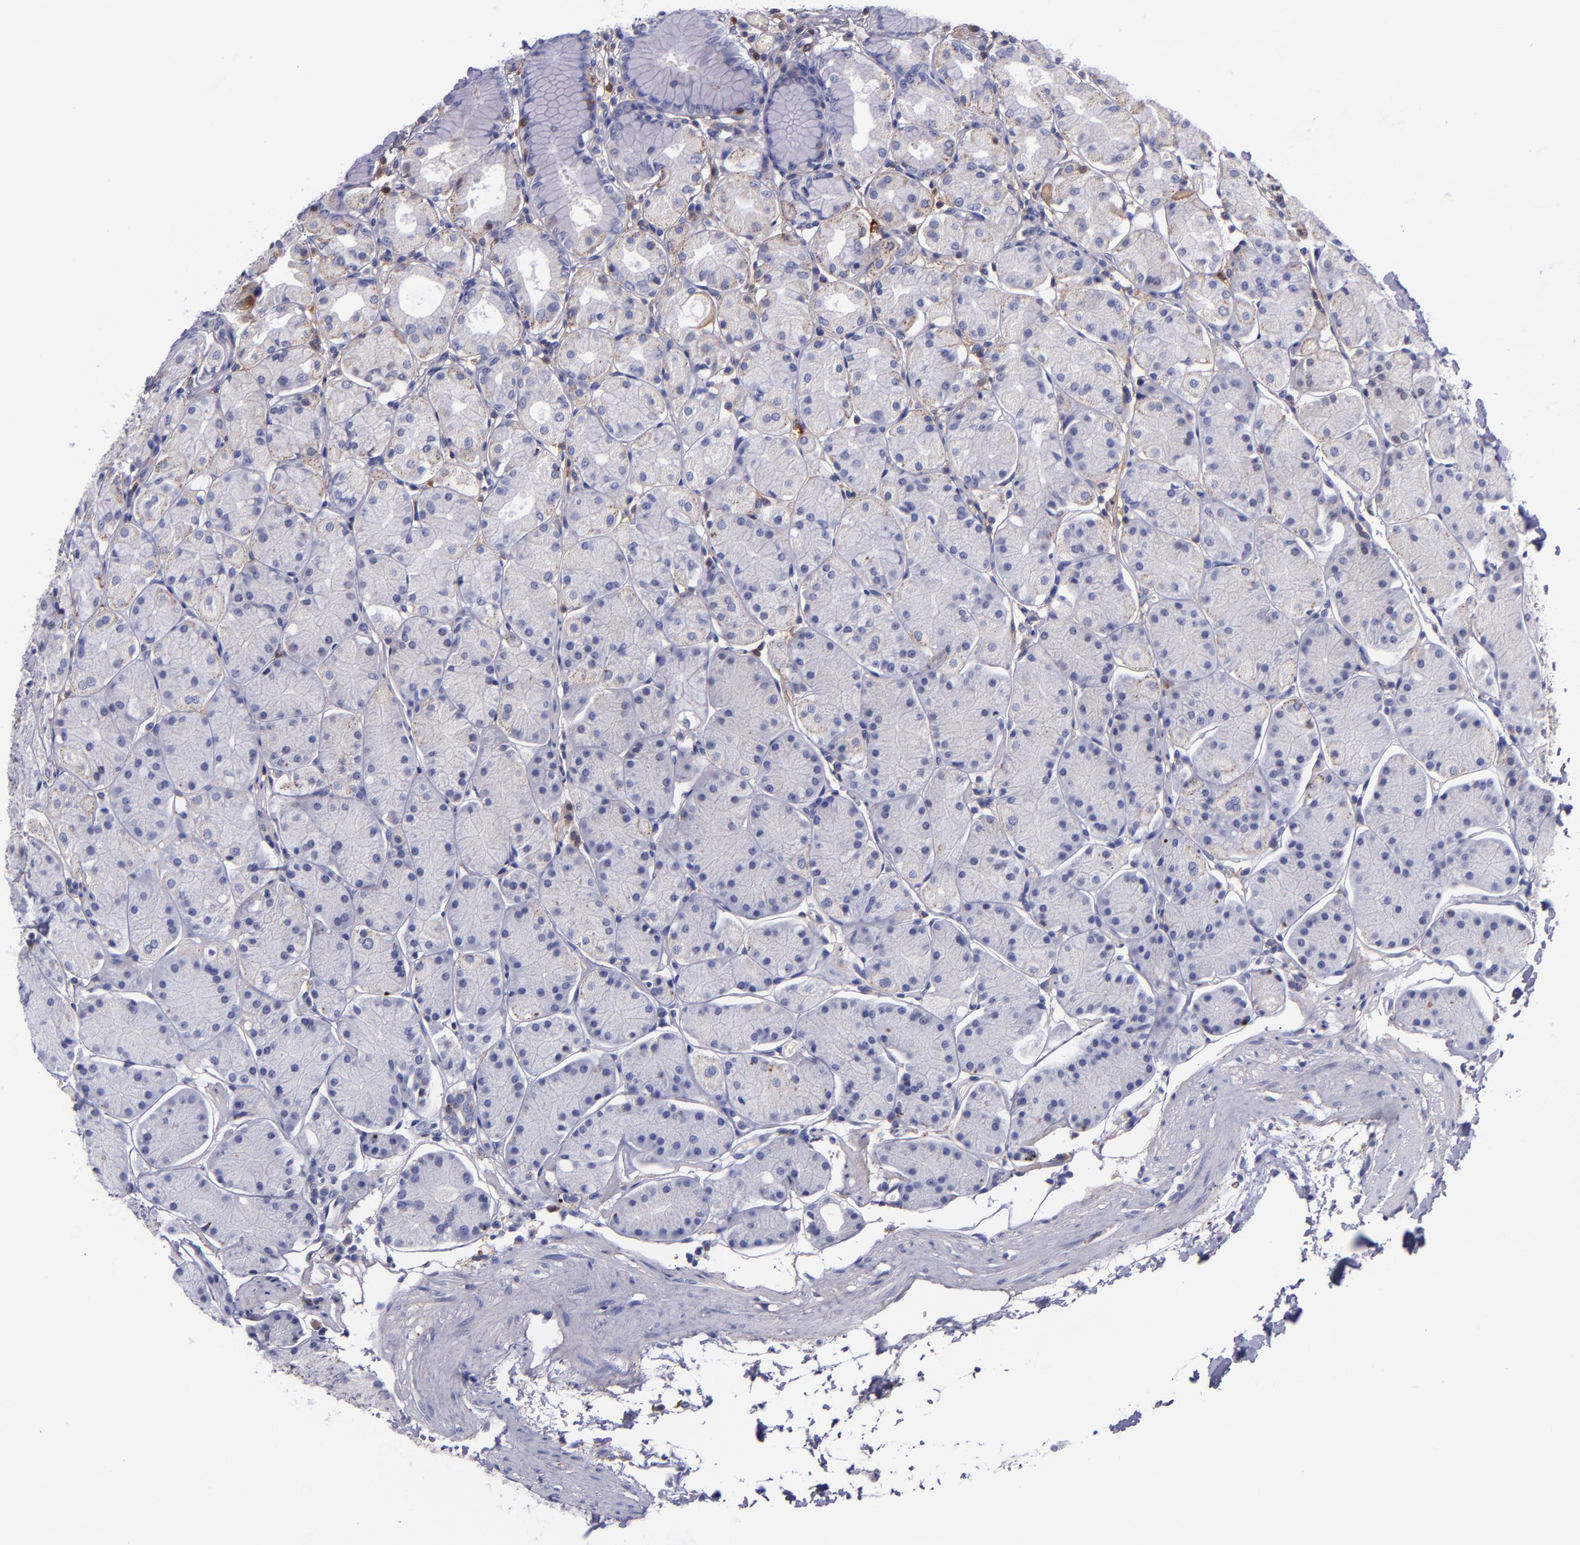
{"staining": {"intensity": "negative", "quantity": "none", "location": "none"}, "tissue": "stomach", "cell_type": "Glandular cells", "image_type": "normal", "snomed": [{"axis": "morphology", "description": "Normal tissue, NOS"}, {"axis": "topography", "description": "Stomach, upper"}, {"axis": "topography", "description": "Stomach"}], "caption": "The micrograph reveals no significant staining in glandular cells of stomach.", "gene": "IVL", "patient": {"sex": "male", "age": 76}}